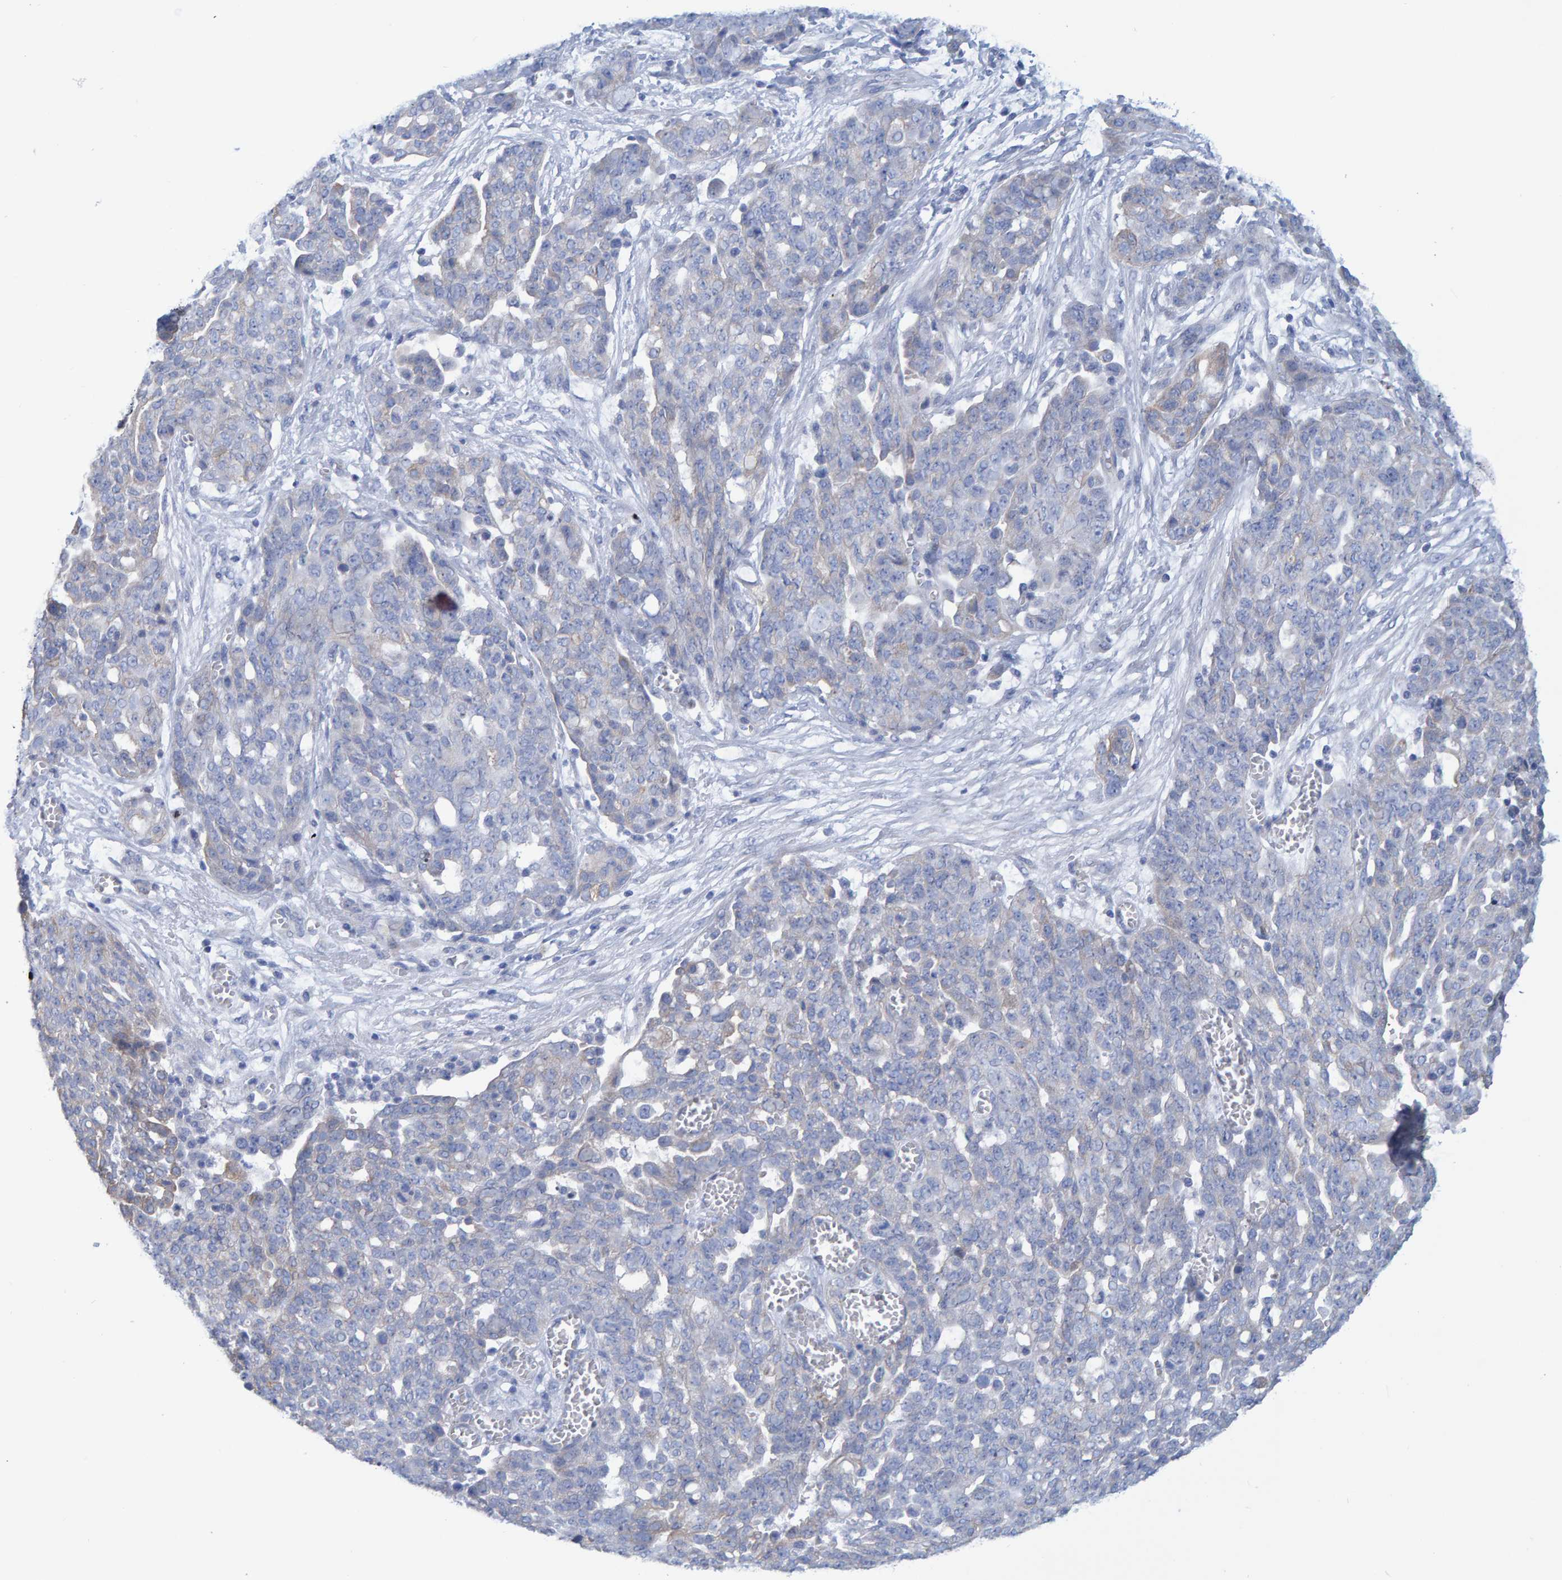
{"staining": {"intensity": "negative", "quantity": "none", "location": "none"}, "tissue": "ovarian cancer", "cell_type": "Tumor cells", "image_type": "cancer", "snomed": [{"axis": "morphology", "description": "Cystadenocarcinoma, serous, NOS"}, {"axis": "topography", "description": "Soft tissue"}, {"axis": "topography", "description": "Ovary"}], "caption": "An image of ovarian cancer stained for a protein demonstrates no brown staining in tumor cells.", "gene": "JAKMIP3", "patient": {"sex": "female", "age": 57}}